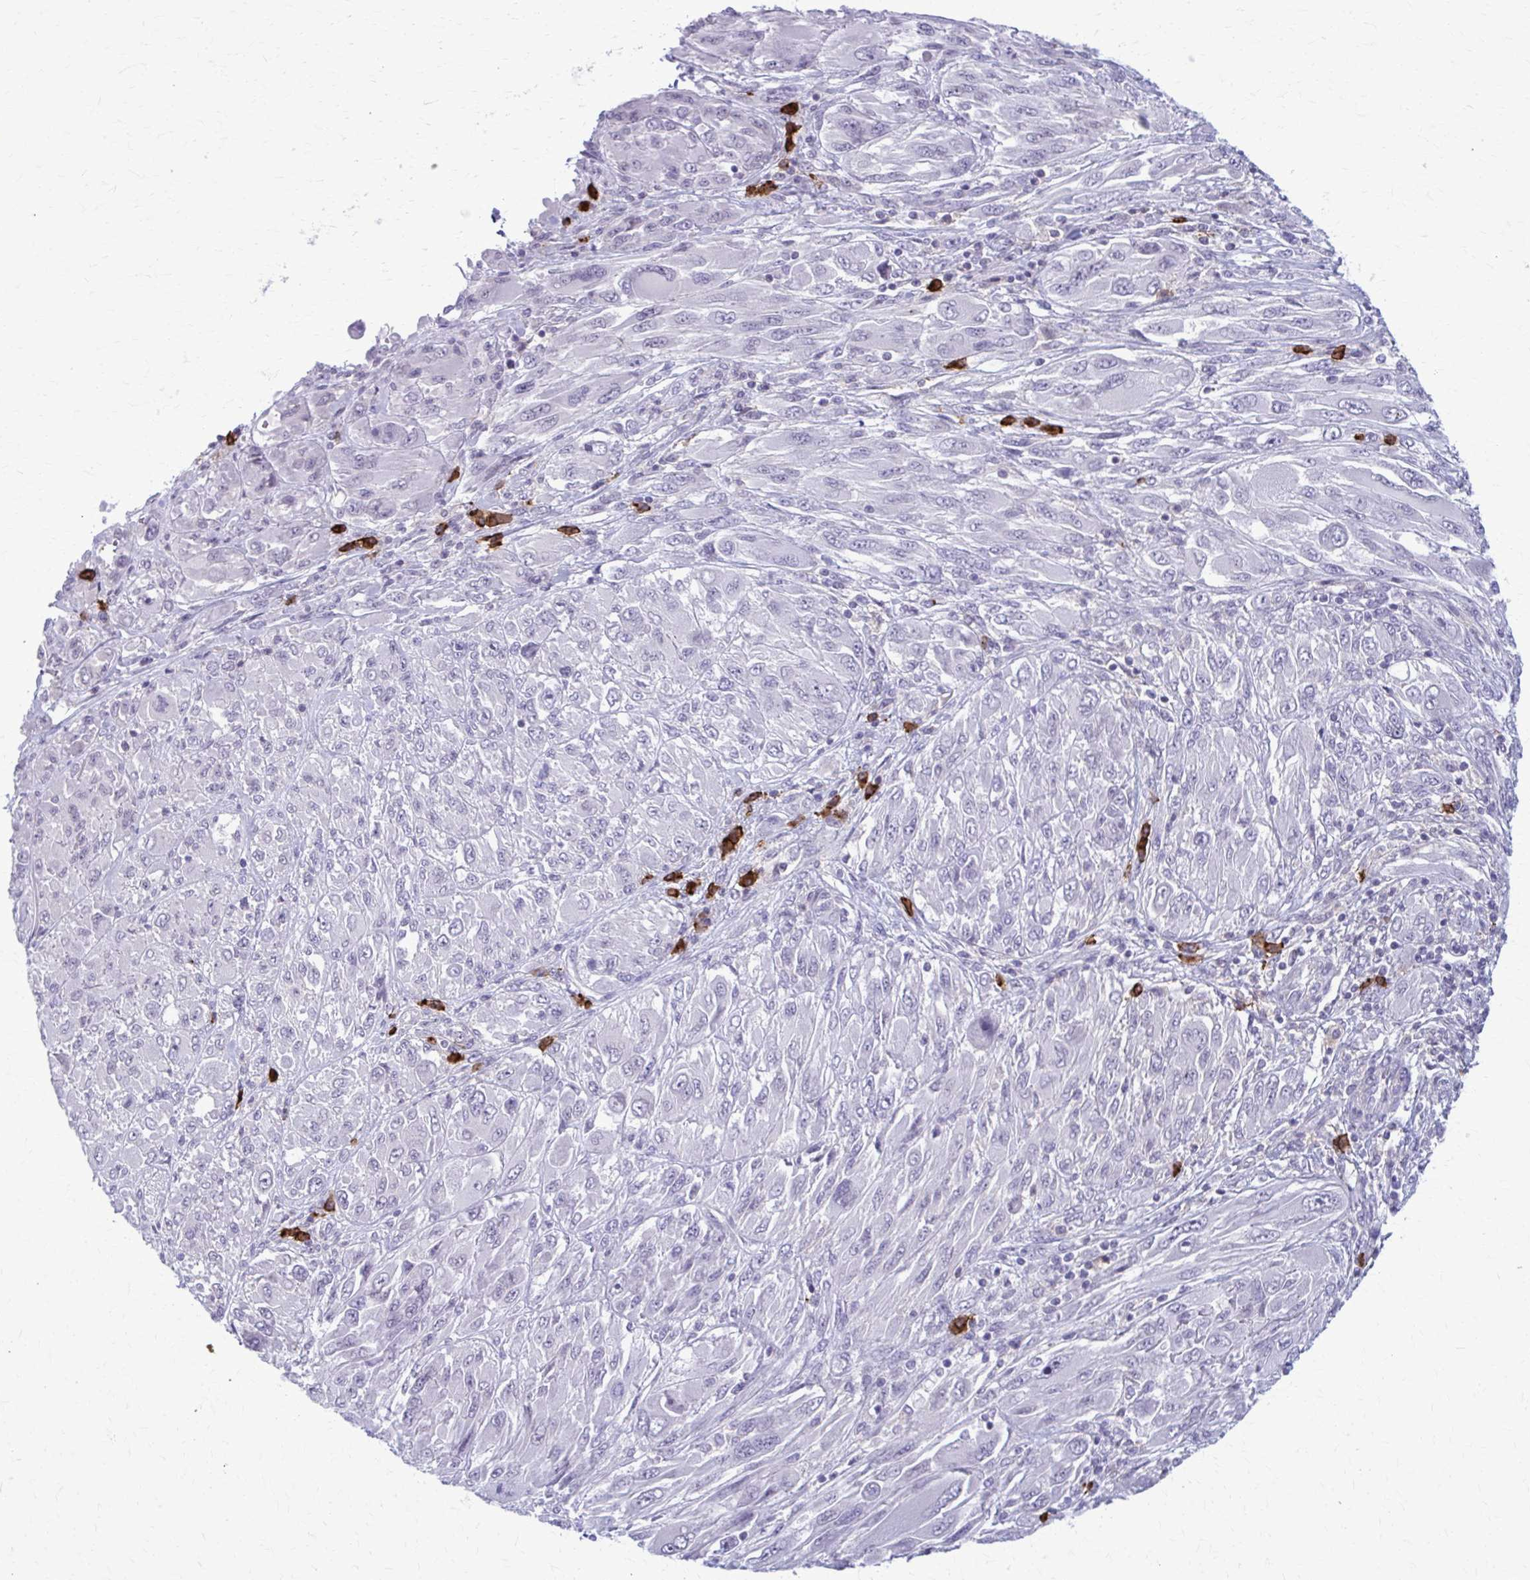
{"staining": {"intensity": "negative", "quantity": "none", "location": "none"}, "tissue": "melanoma", "cell_type": "Tumor cells", "image_type": "cancer", "snomed": [{"axis": "morphology", "description": "Malignant melanoma, NOS"}, {"axis": "topography", "description": "Skin"}], "caption": "This photomicrograph is of melanoma stained with IHC to label a protein in brown with the nuclei are counter-stained blue. There is no expression in tumor cells.", "gene": "CD38", "patient": {"sex": "female", "age": 91}}